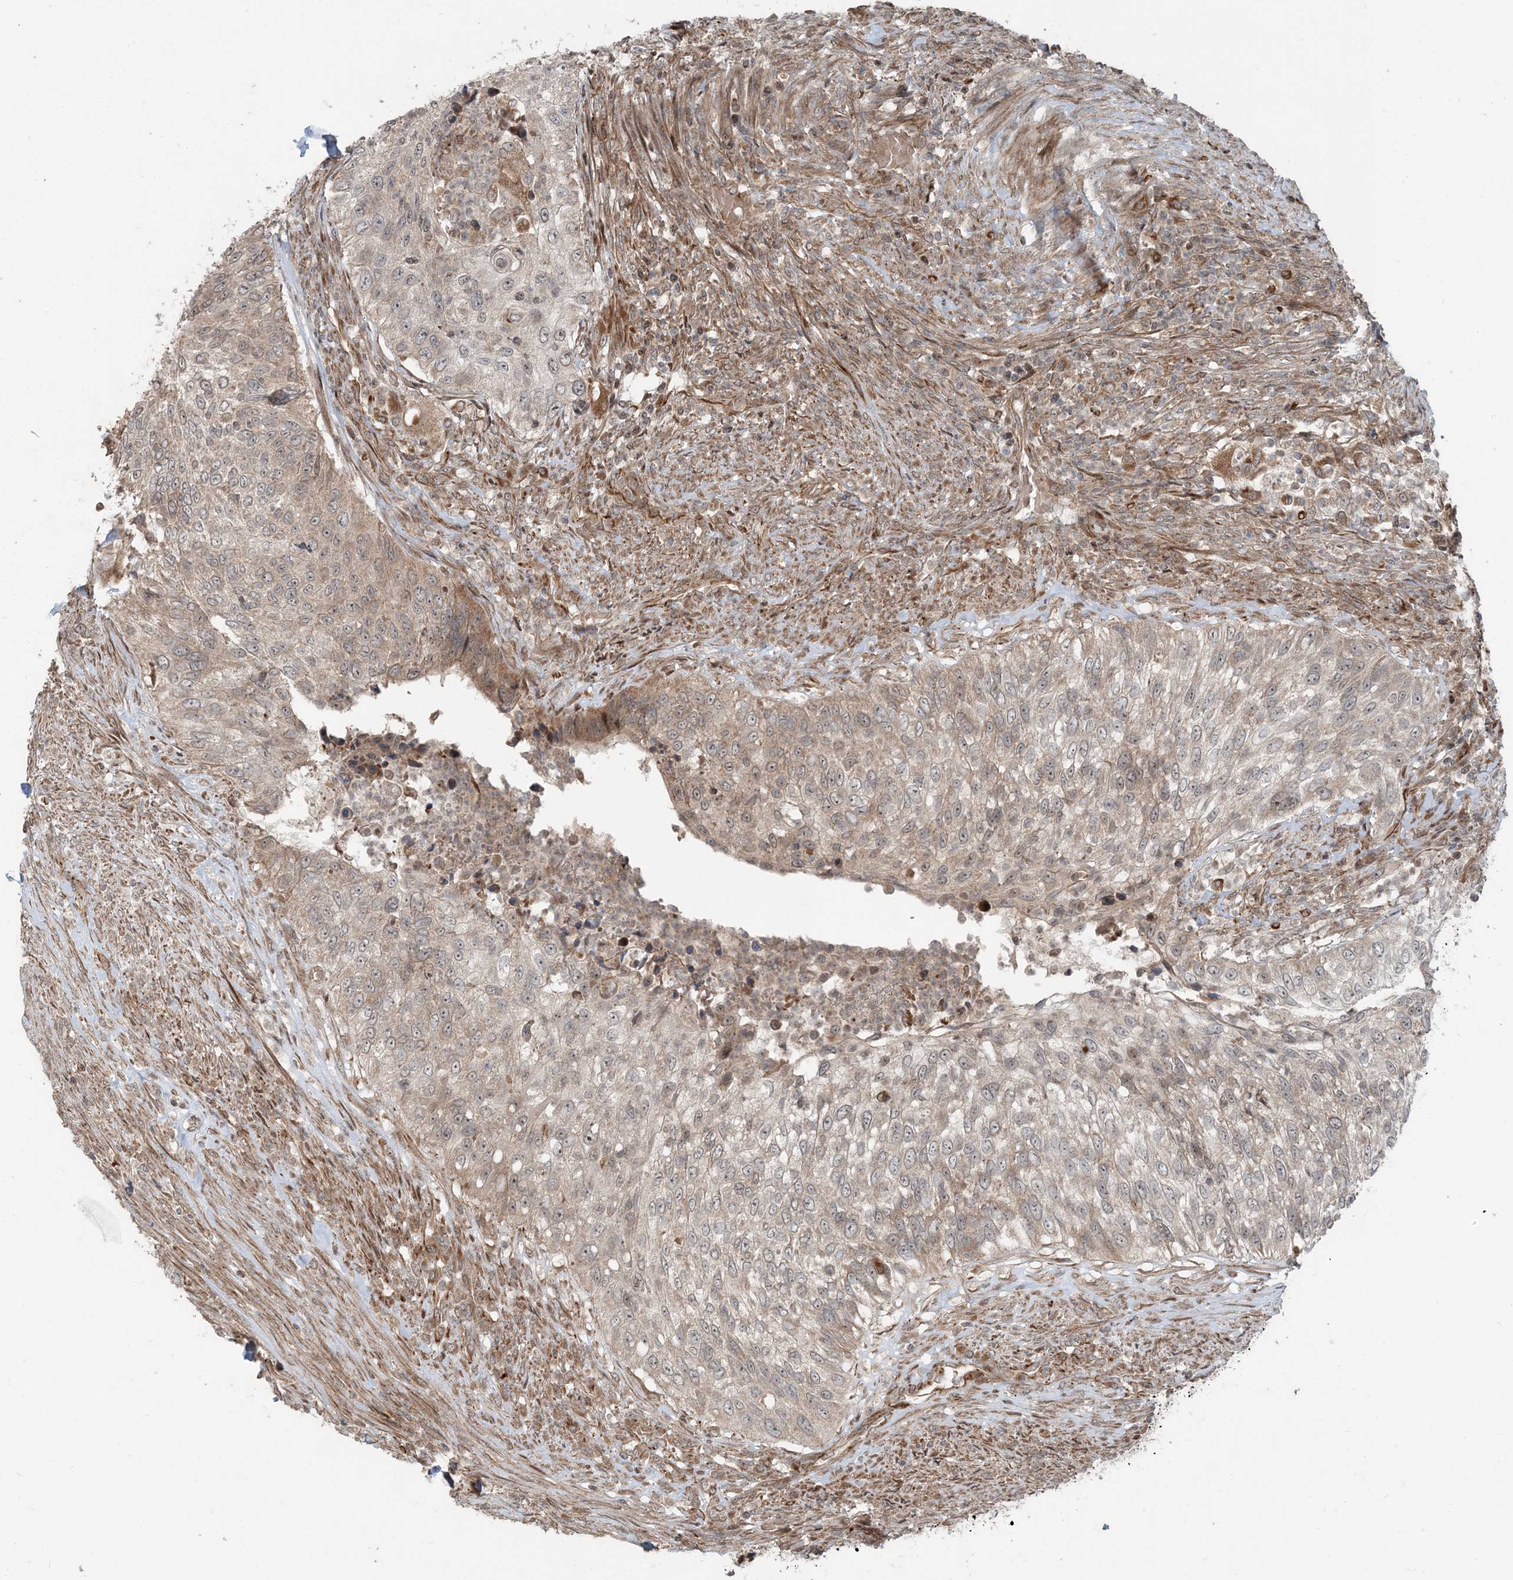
{"staining": {"intensity": "weak", "quantity": "<25%", "location": "cytoplasmic/membranous"}, "tissue": "urothelial cancer", "cell_type": "Tumor cells", "image_type": "cancer", "snomed": [{"axis": "morphology", "description": "Urothelial carcinoma, High grade"}, {"axis": "topography", "description": "Urinary bladder"}], "caption": "Urothelial cancer stained for a protein using immunohistochemistry (IHC) displays no expression tumor cells.", "gene": "EDEM2", "patient": {"sex": "female", "age": 60}}